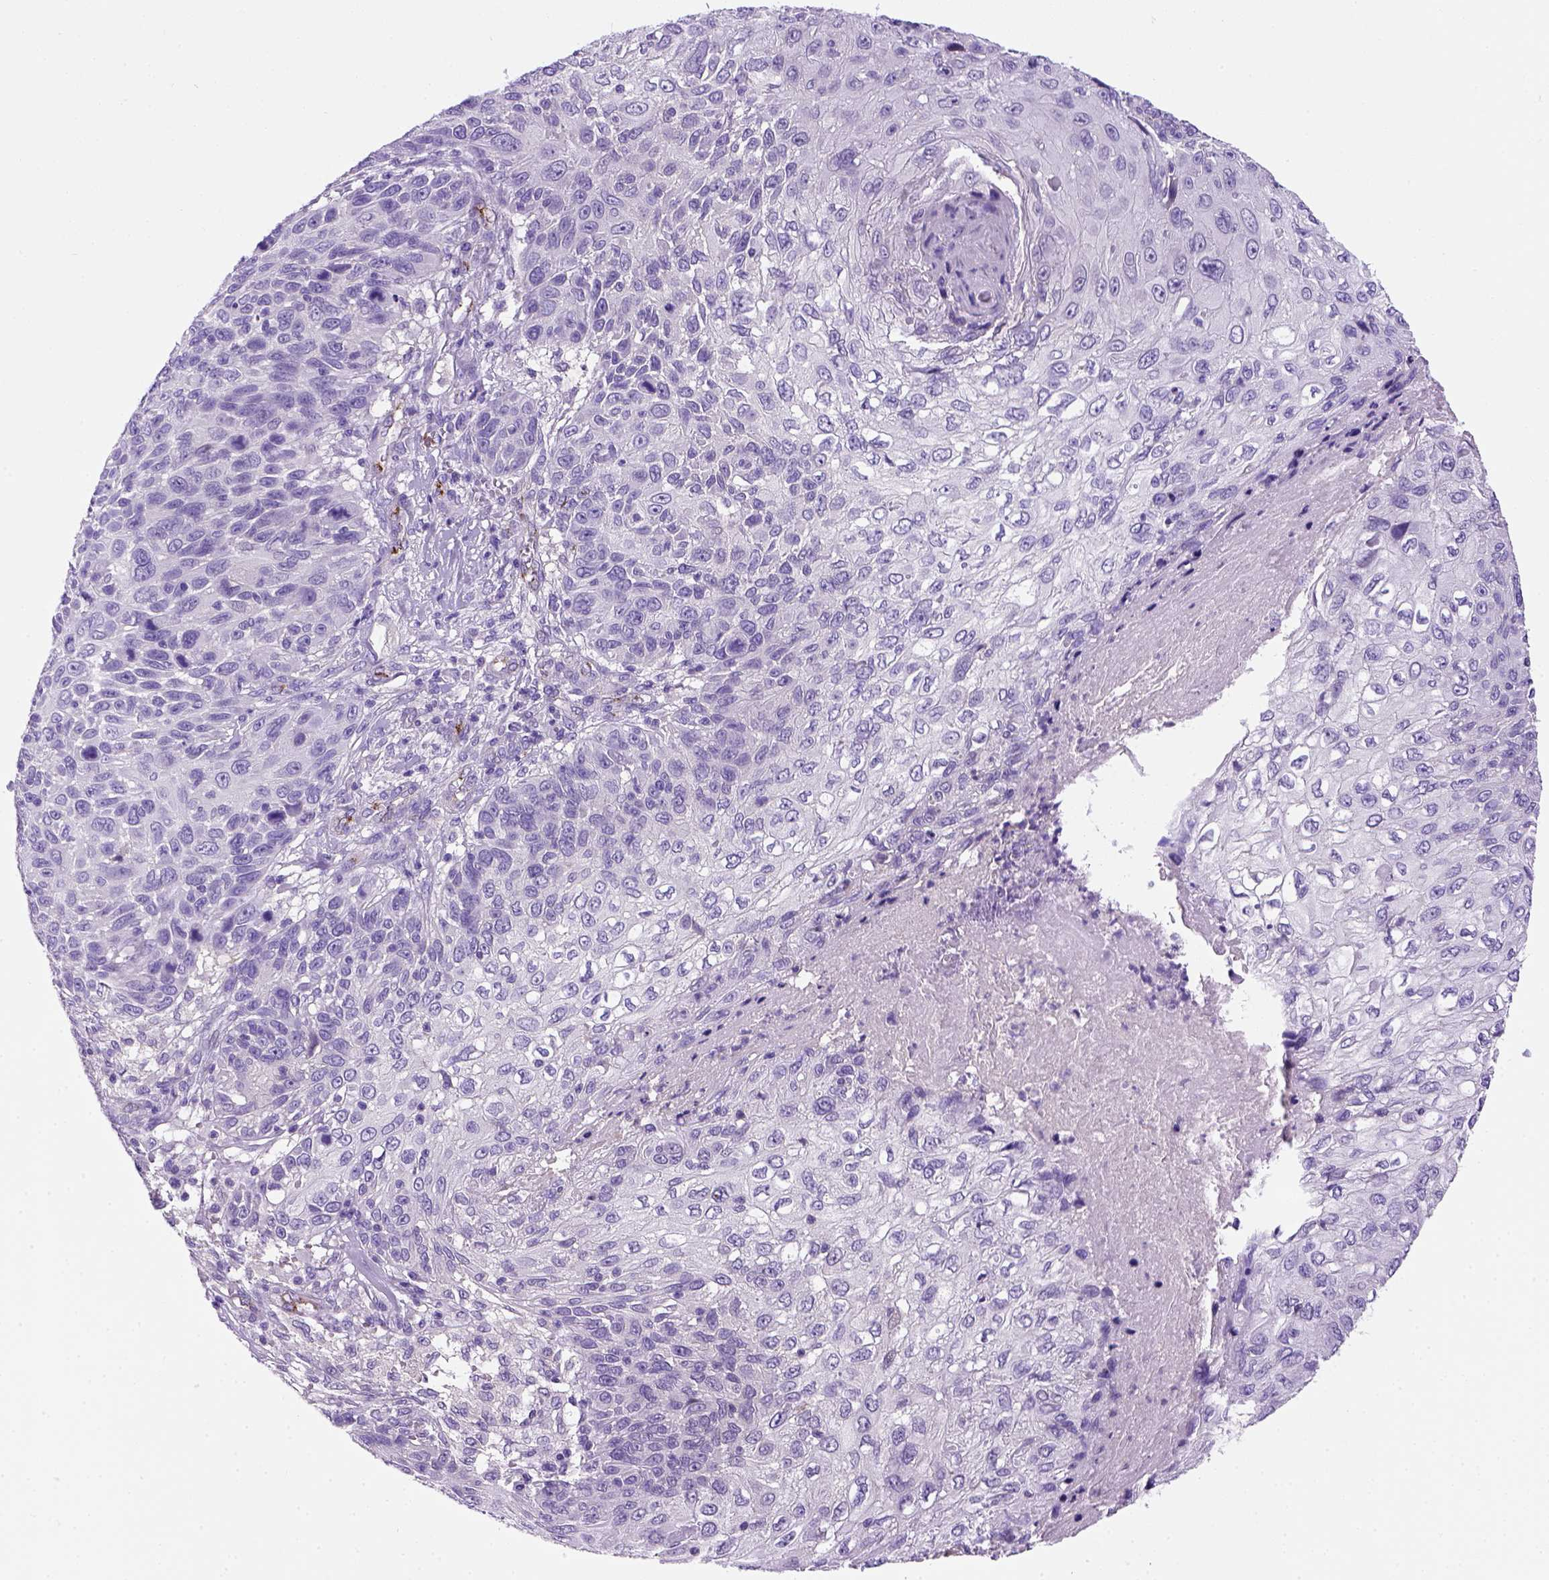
{"staining": {"intensity": "negative", "quantity": "none", "location": "none"}, "tissue": "skin cancer", "cell_type": "Tumor cells", "image_type": "cancer", "snomed": [{"axis": "morphology", "description": "Squamous cell carcinoma, NOS"}, {"axis": "topography", "description": "Skin"}], "caption": "DAB immunohistochemical staining of skin squamous cell carcinoma reveals no significant expression in tumor cells.", "gene": "VWF", "patient": {"sex": "male", "age": 92}}